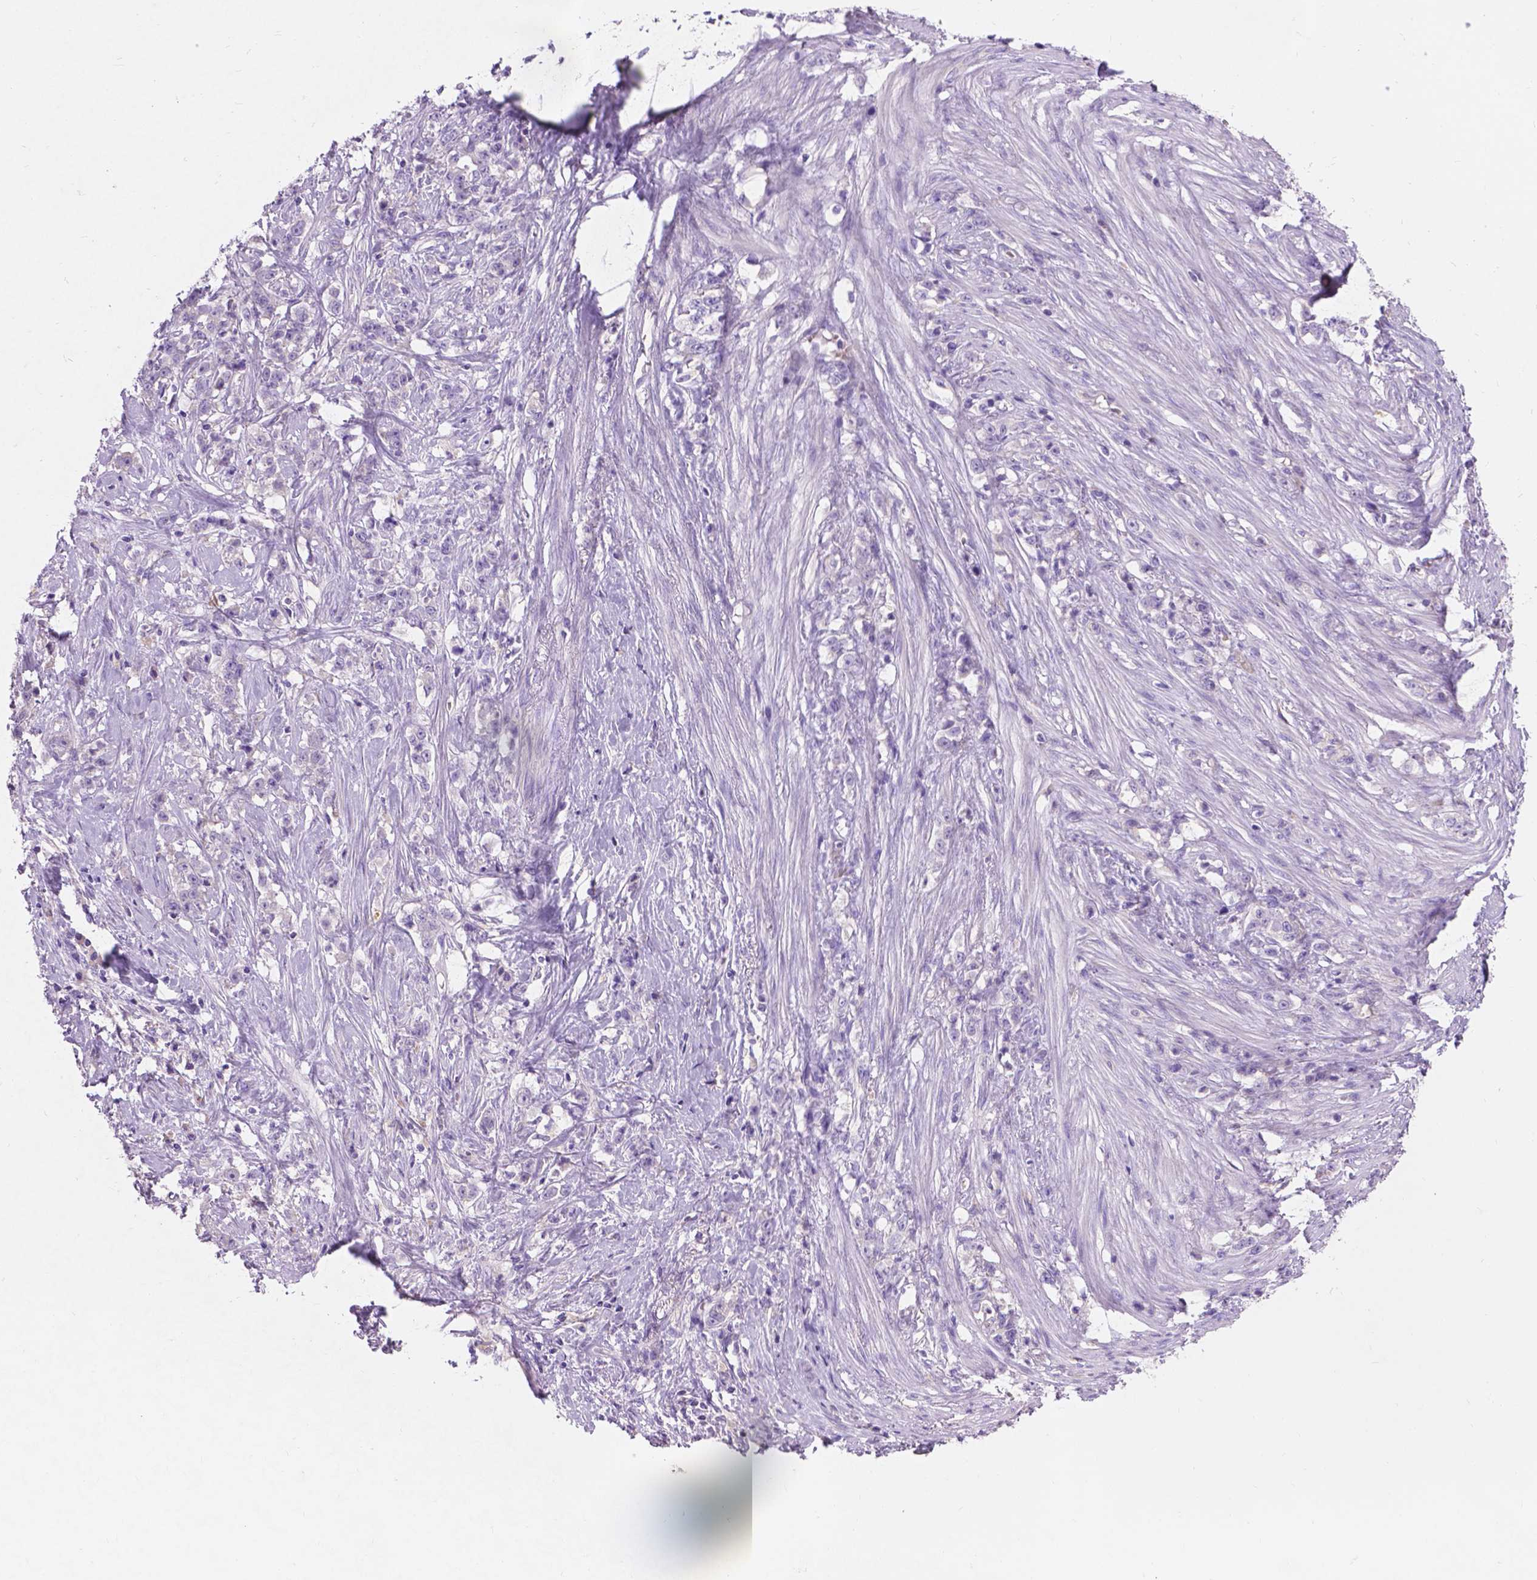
{"staining": {"intensity": "negative", "quantity": "none", "location": "none"}, "tissue": "stomach cancer", "cell_type": "Tumor cells", "image_type": "cancer", "snomed": [{"axis": "morphology", "description": "Adenocarcinoma, NOS"}, {"axis": "topography", "description": "Stomach, lower"}], "caption": "This is an IHC histopathology image of human stomach adenocarcinoma. There is no positivity in tumor cells.", "gene": "NOXO1", "patient": {"sex": "male", "age": 88}}